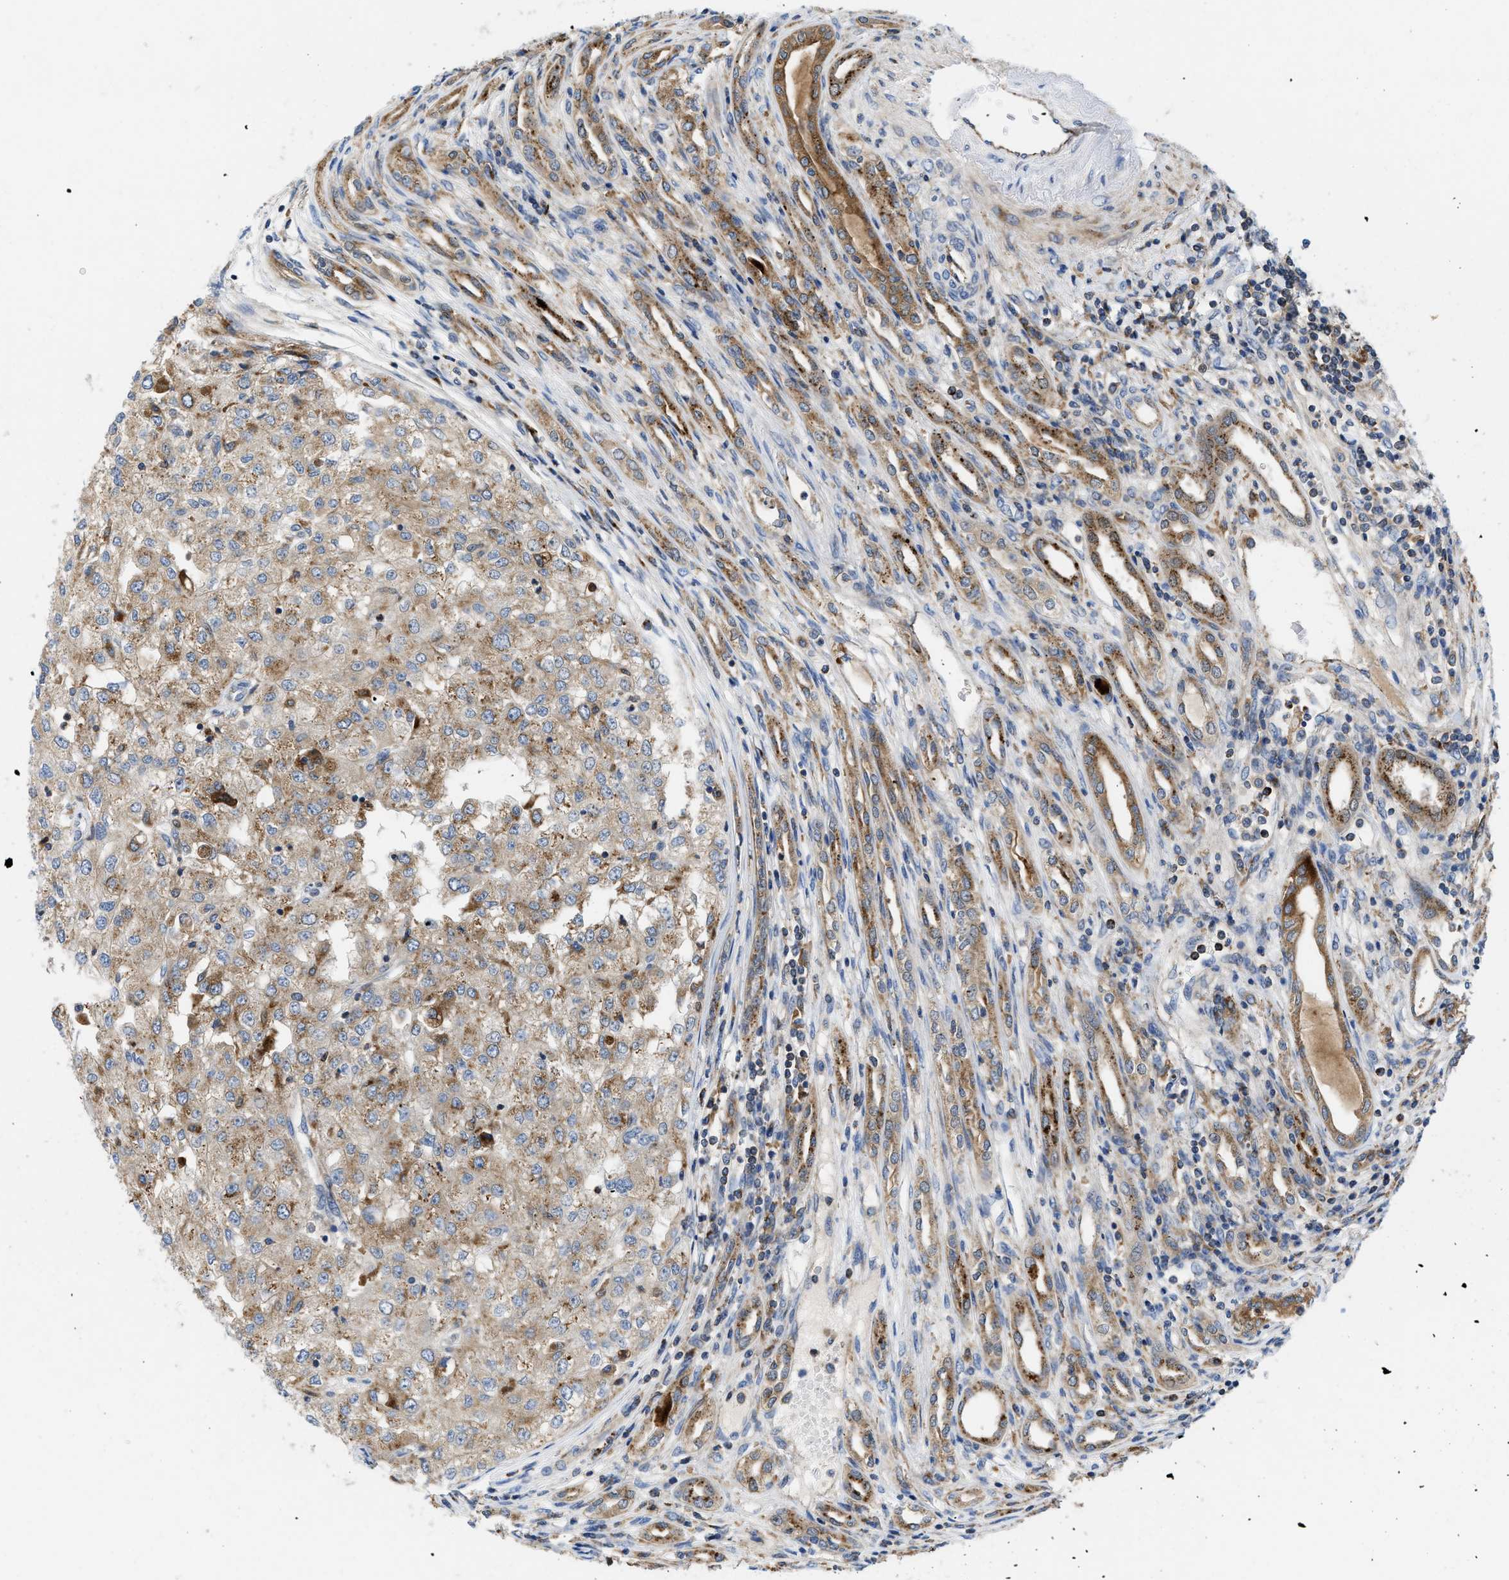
{"staining": {"intensity": "weak", "quantity": ">75%", "location": "cytoplasmic/membranous"}, "tissue": "renal cancer", "cell_type": "Tumor cells", "image_type": "cancer", "snomed": [{"axis": "morphology", "description": "Adenocarcinoma, NOS"}, {"axis": "topography", "description": "Kidney"}], "caption": "IHC (DAB) staining of adenocarcinoma (renal) displays weak cytoplasmic/membranous protein positivity in about >75% of tumor cells.", "gene": "ENPP4", "patient": {"sex": "female", "age": 54}}